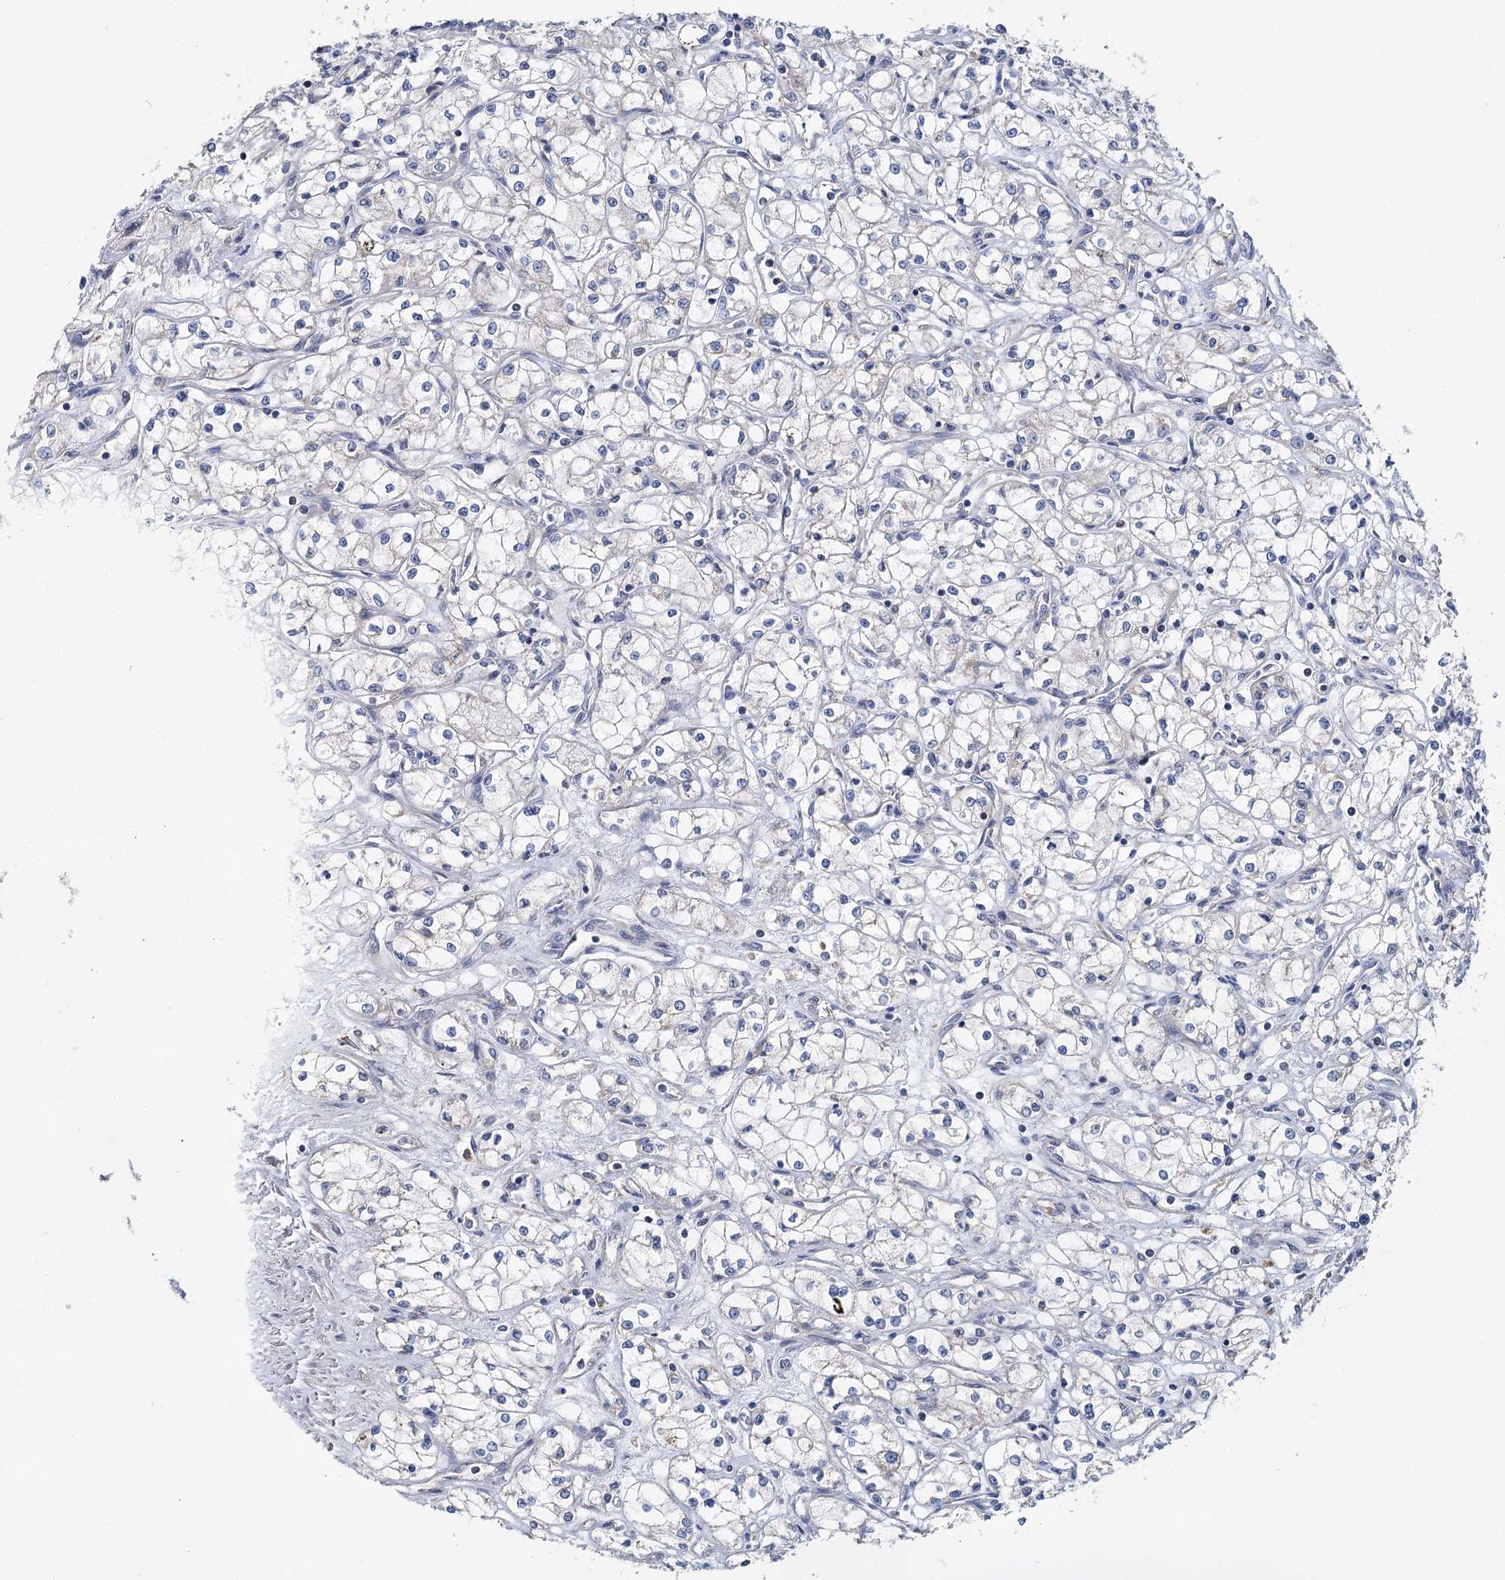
{"staining": {"intensity": "negative", "quantity": "none", "location": "none"}, "tissue": "renal cancer", "cell_type": "Tumor cells", "image_type": "cancer", "snomed": [{"axis": "morphology", "description": "Adenocarcinoma, NOS"}, {"axis": "topography", "description": "Kidney"}], "caption": "Adenocarcinoma (renal) stained for a protein using immunohistochemistry demonstrates no expression tumor cells.", "gene": "ANKRD16", "patient": {"sex": "male", "age": 59}}